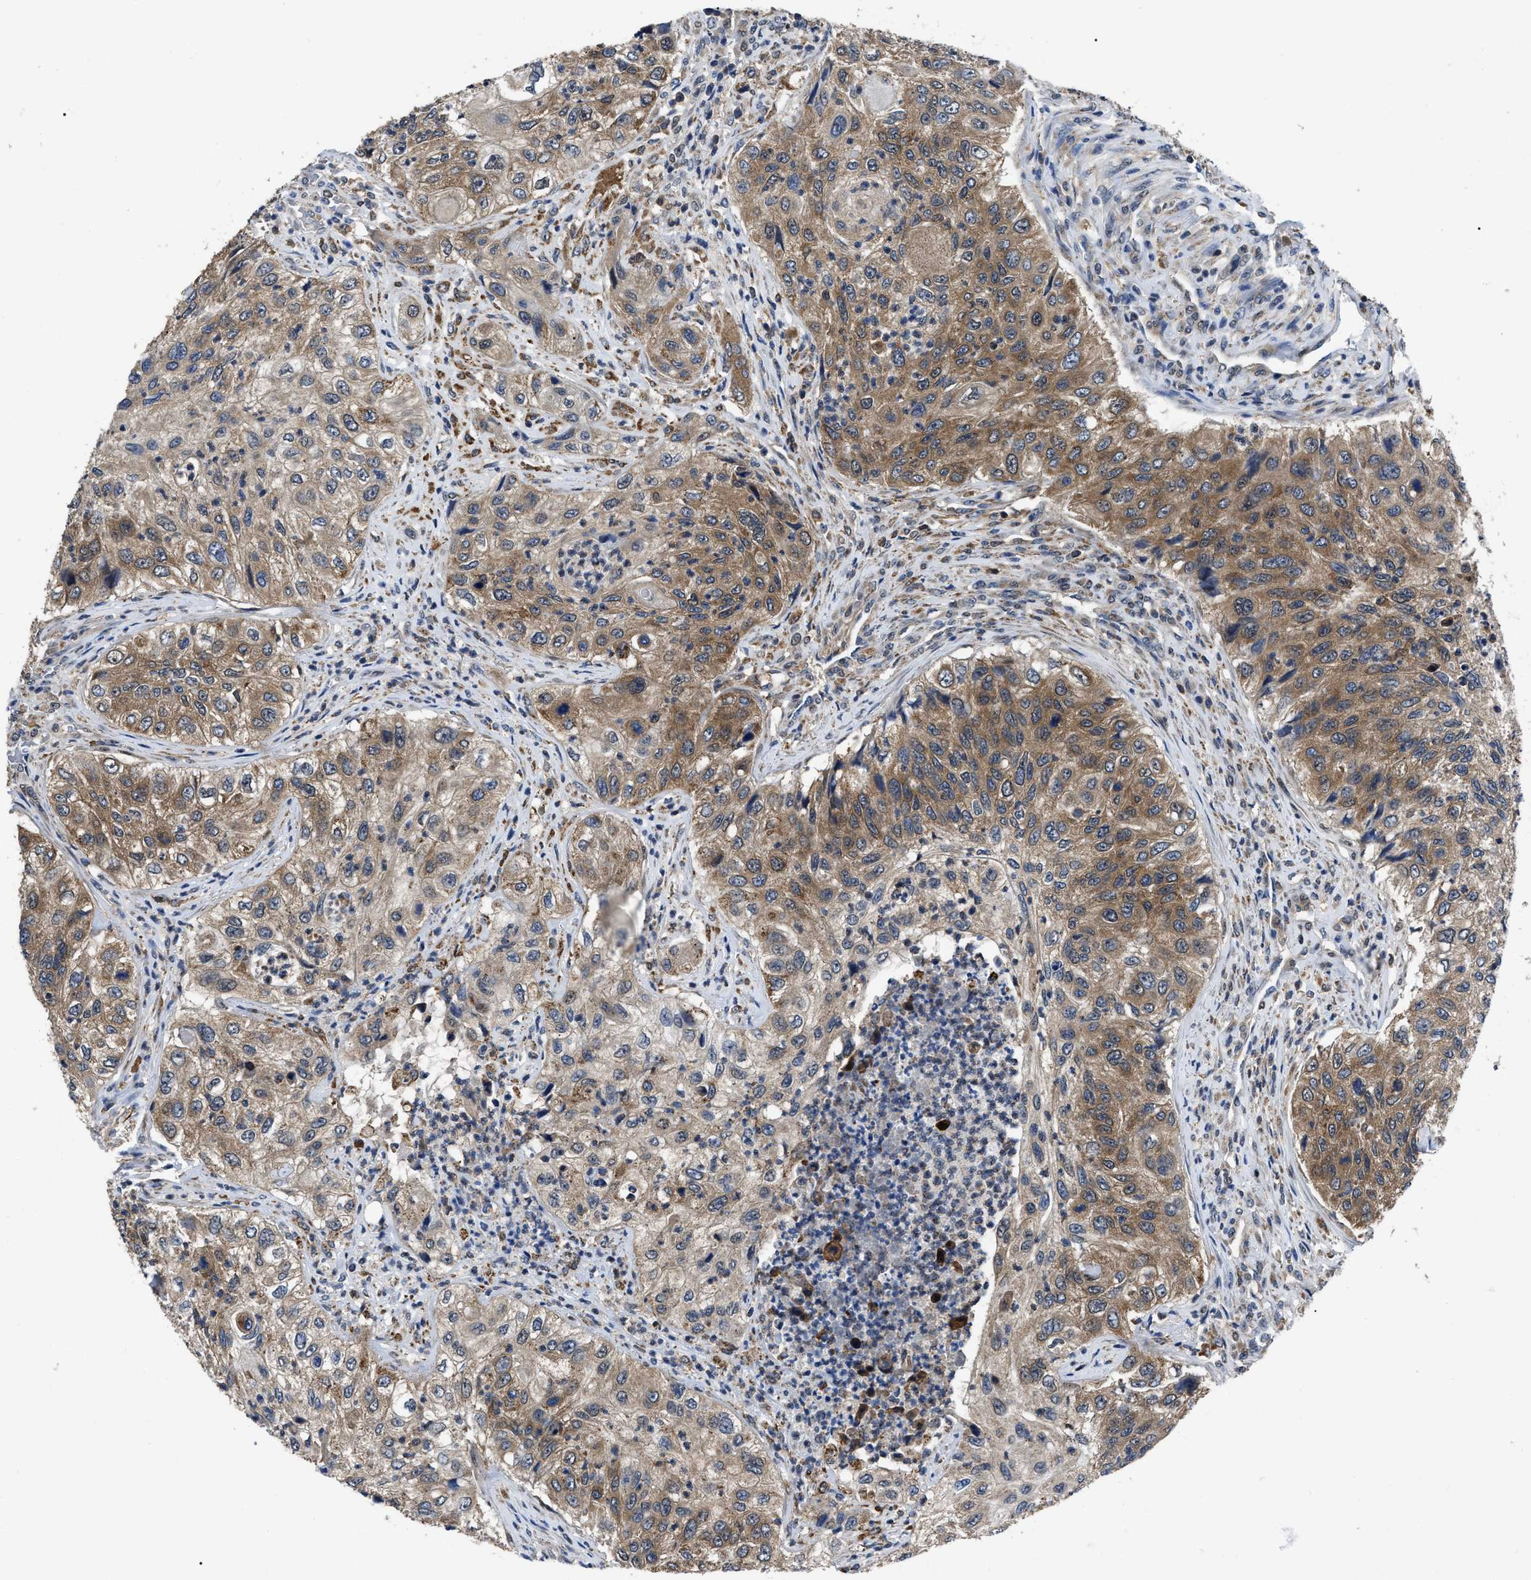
{"staining": {"intensity": "moderate", "quantity": ">75%", "location": "cytoplasmic/membranous"}, "tissue": "urothelial cancer", "cell_type": "Tumor cells", "image_type": "cancer", "snomed": [{"axis": "morphology", "description": "Urothelial carcinoma, High grade"}, {"axis": "topography", "description": "Urinary bladder"}], "caption": "Tumor cells exhibit moderate cytoplasmic/membranous expression in about >75% of cells in urothelial cancer.", "gene": "GET4", "patient": {"sex": "female", "age": 60}}